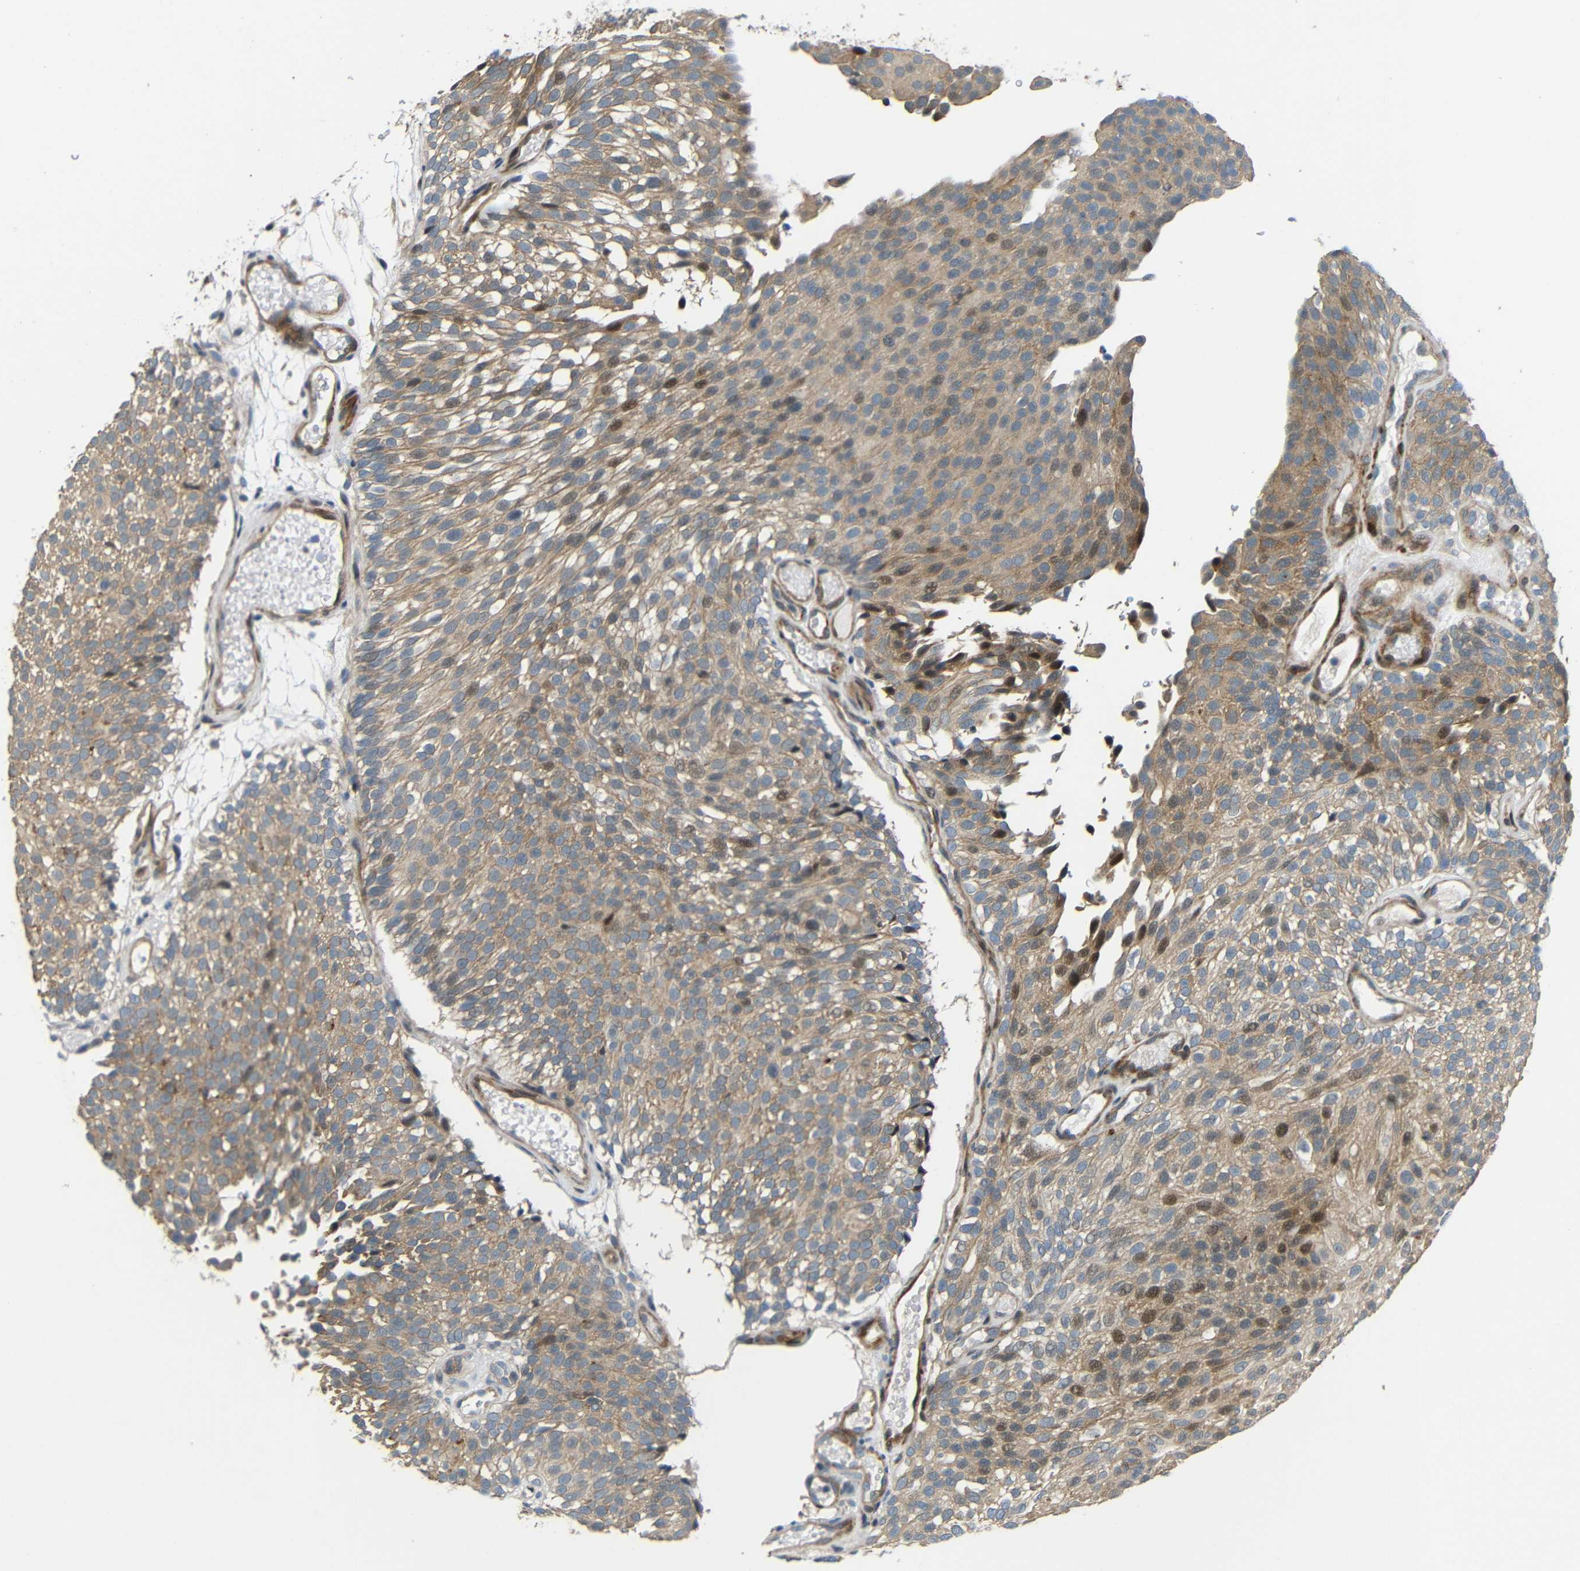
{"staining": {"intensity": "weak", "quantity": ">75%", "location": "cytoplasmic/membranous"}, "tissue": "urothelial cancer", "cell_type": "Tumor cells", "image_type": "cancer", "snomed": [{"axis": "morphology", "description": "Urothelial carcinoma, Low grade"}, {"axis": "topography", "description": "Urinary bladder"}], "caption": "Immunohistochemistry micrograph of neoplastic tissue: low-grade urothelial carcinoma stained using immunohistochemistry shows low levels of weak protein expression localized specifically in the cytoplasmic/membranous of tumor cells, appearing as a cytoplasmic/membranous brown color.", "gene": "SYDE1", "patient": {"sex": "male", "age": 78}}